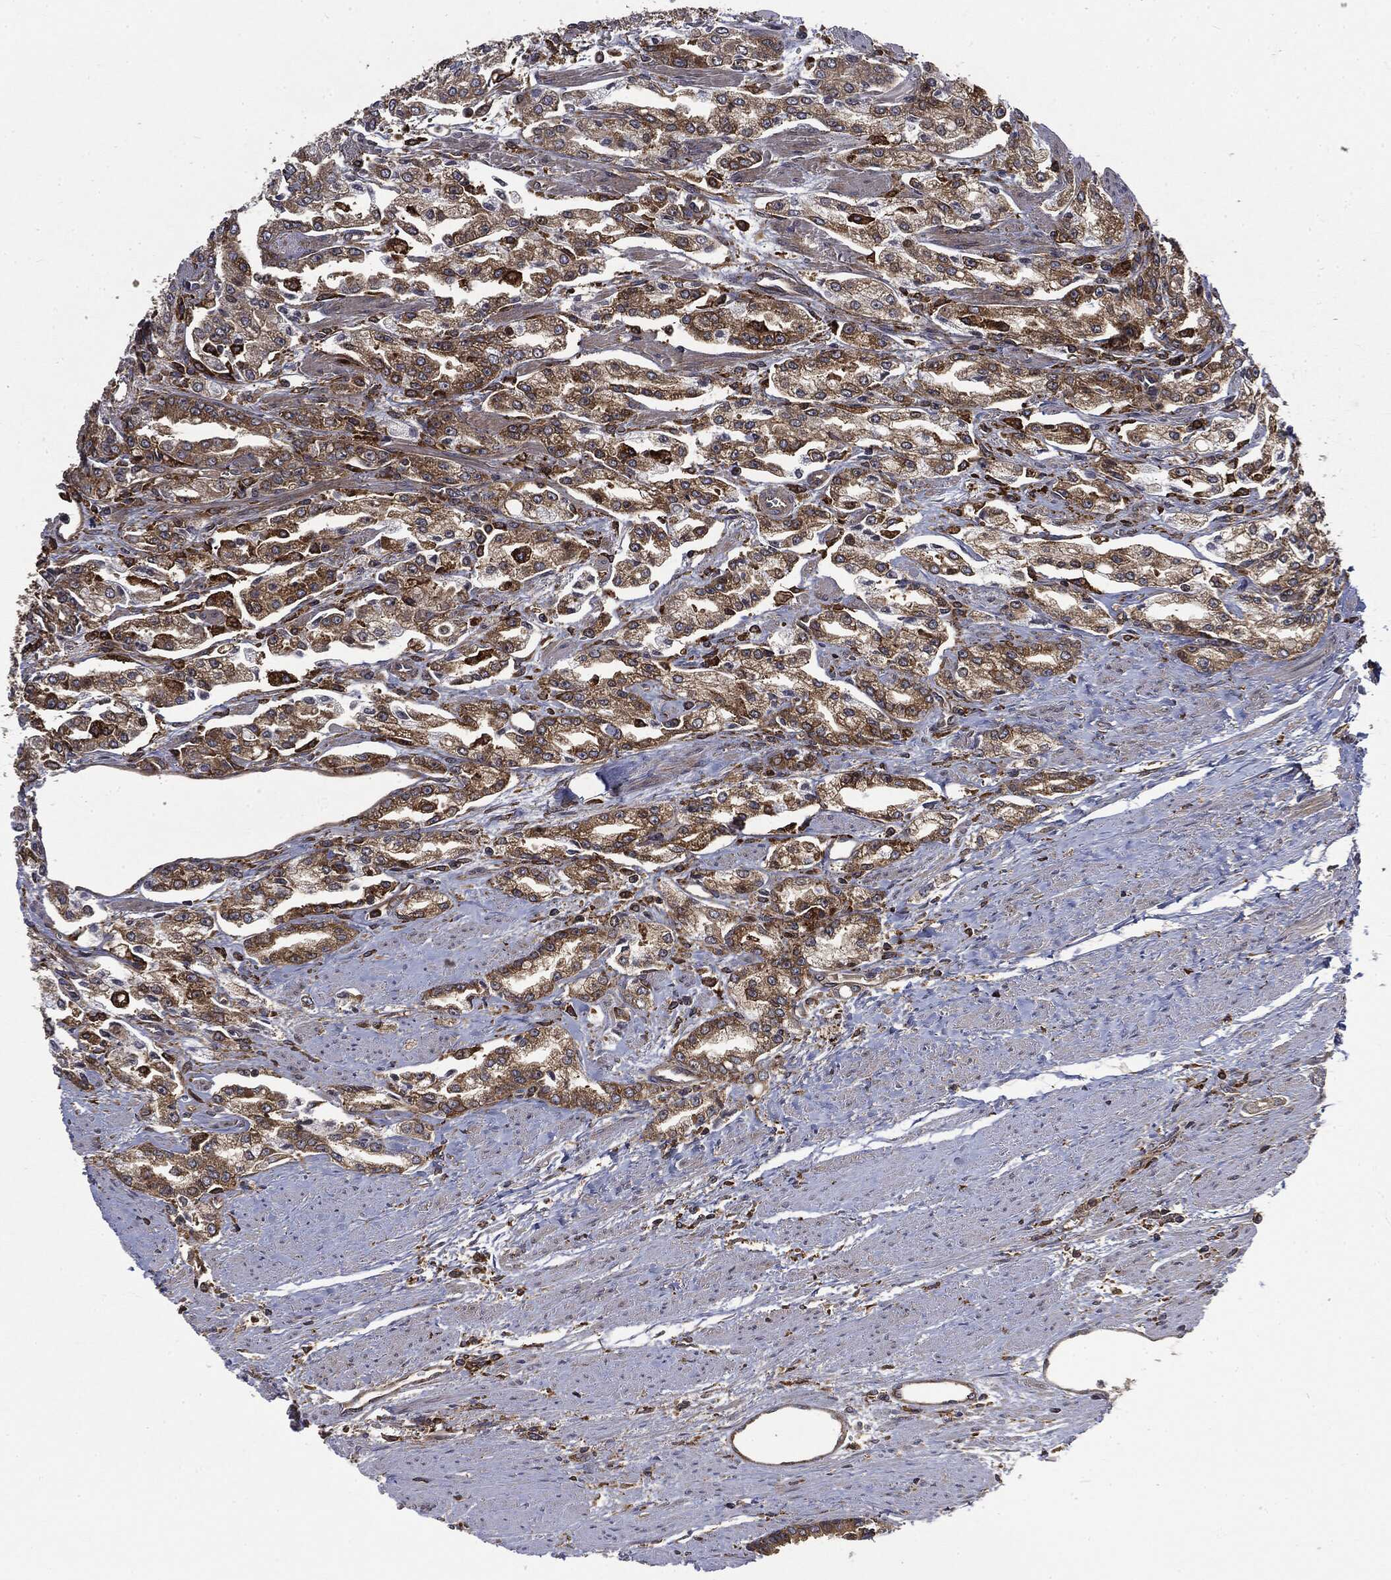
{"staining": {"intensity": "strong", "quantity": ">75%", "location": "cytoplasmic/membranous"}, "tissue": "prostate cancer", "cell_type": "Tumor cells", "image_type": "cancer", "snomed": [{"axis": "morphology", "description": "Adenocarcinoma, Medium grade"}, {"axis": "topography", "description": "Prostate"}], "caption": "Immunohistochemistry of prostate cancer shows high levels of strong cytoplasmic/membranous expression in about >75% of tumor cells.", "gene": "SNX5", "patient": {"sex": "male", "age": 71}}